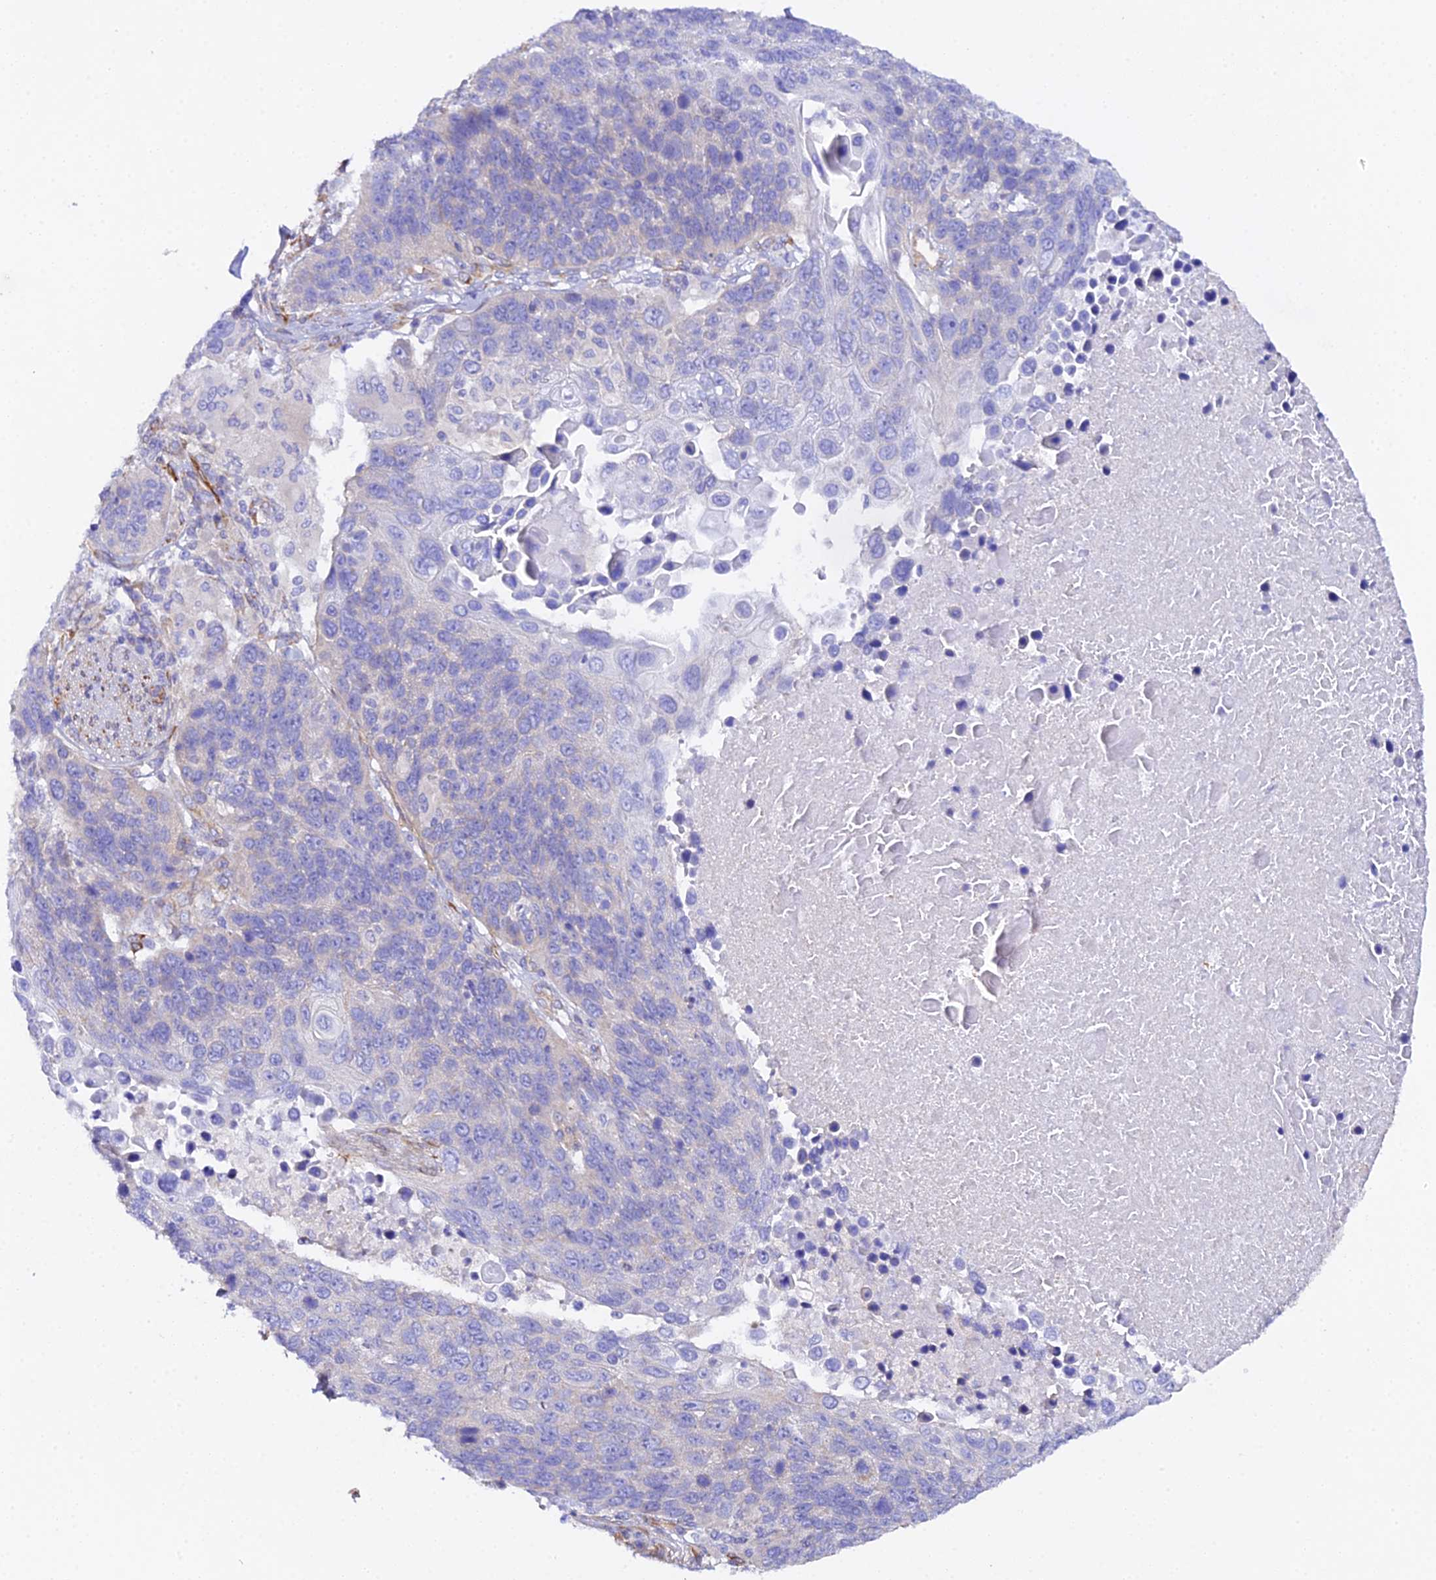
{"staining": {"intensity": "negative", "quantity": "none", "location": "none"}, "tissue": "lung cancer", "cell_type": "Tumor cells", "image_type": "cancer", "snomed": [{"axis": "morphology", "description": "Normal tissue, NOS"}, {"axis": "morphology", "description": "Squamous cell carcinoma, NOS"}, {"axis": "topography", "description": "Lymph node"}, {"axis": "topography", "description": "Lung"}], "caption": "Micrograph shows no protein positivity in tumor cells of squamous cell carcinoma (lung) tissue.", "gene": "CFAP45", "patient": {"sex": "male", "age": 66}}